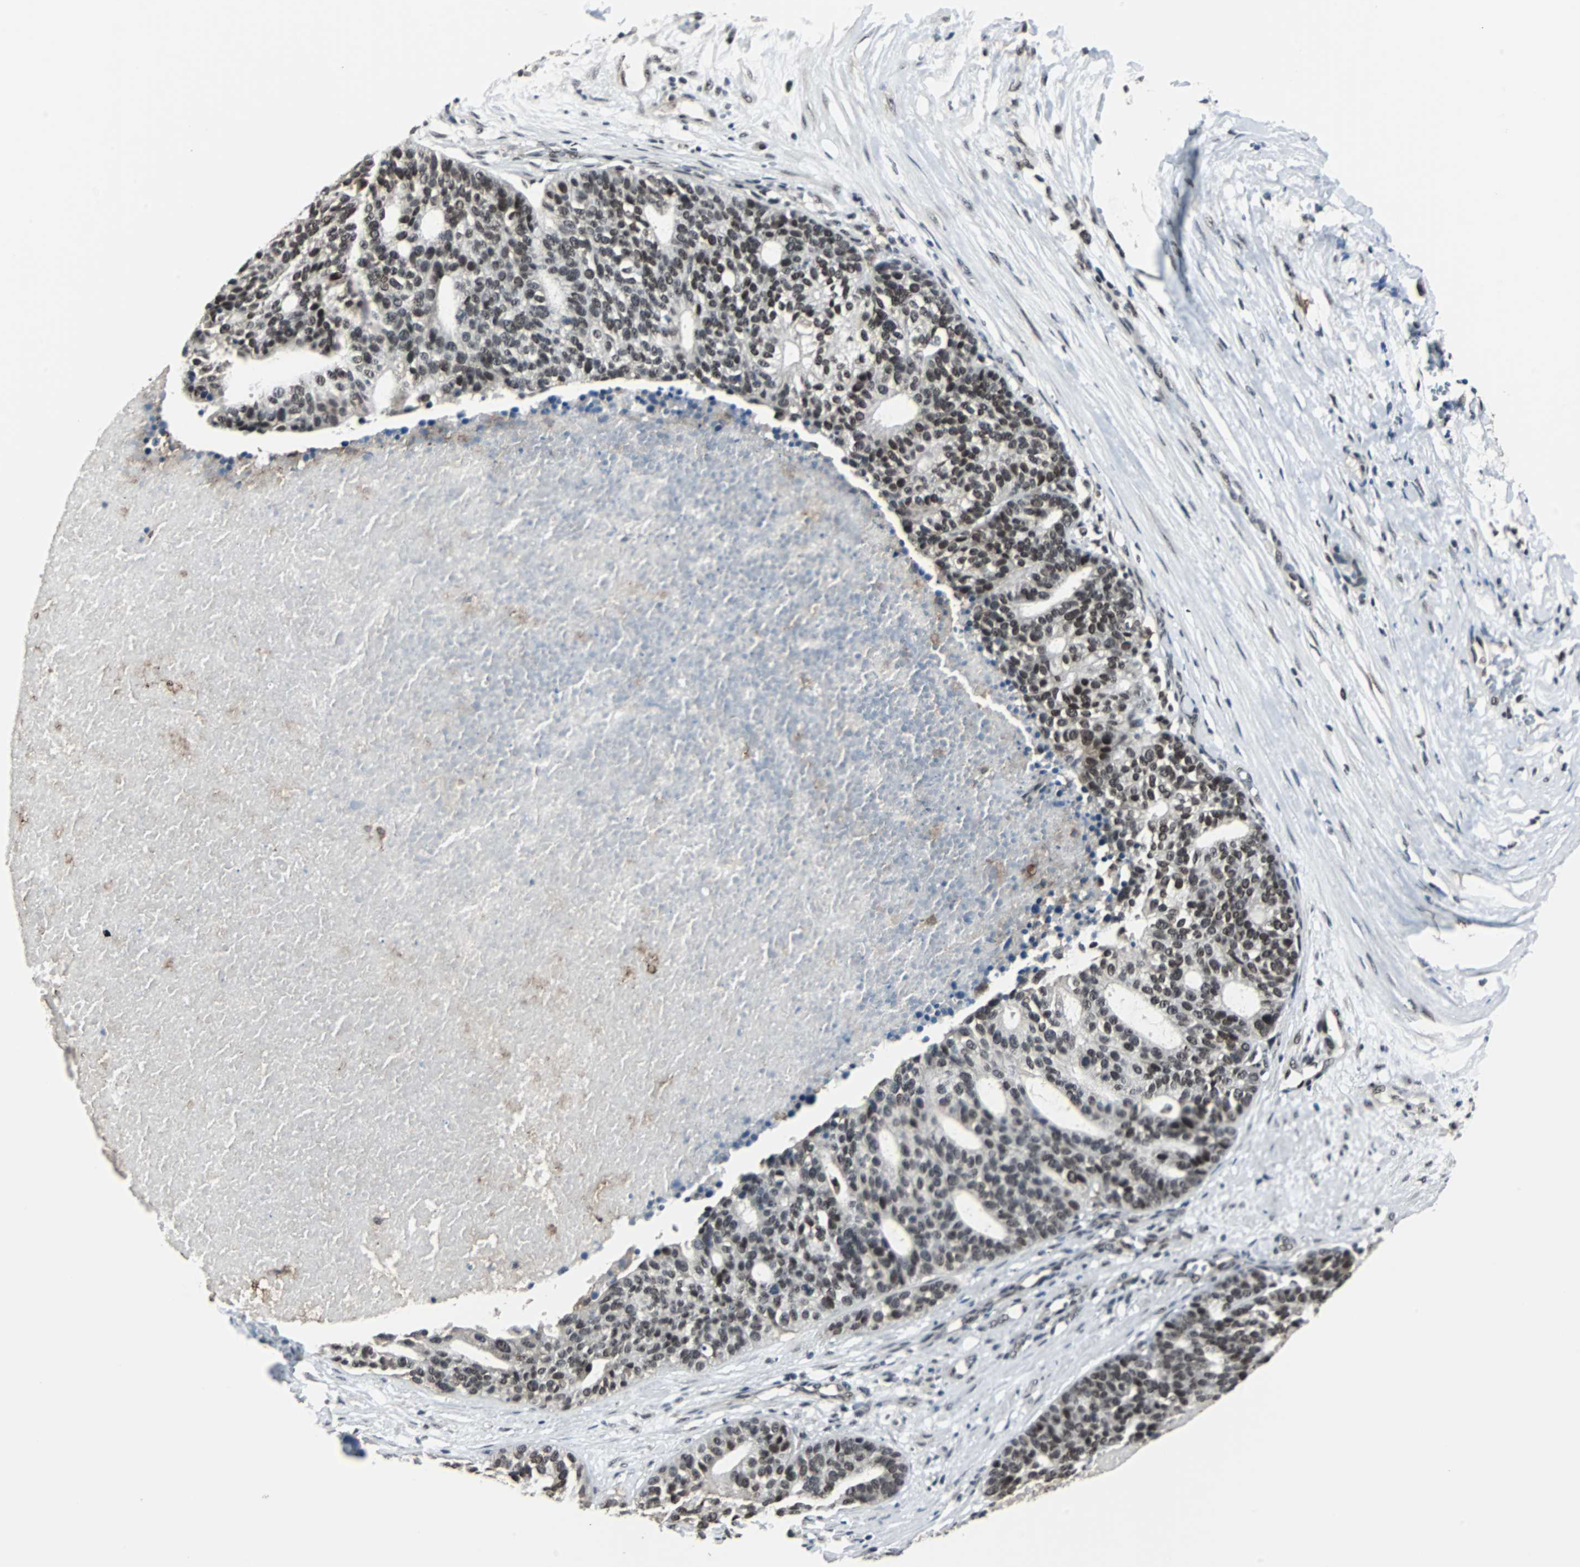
{"staining": {"intensity": "weak", "quantity": "25%-75%", "location": "nuclear"}, "tissue": "ovarian cancer", "cell_type": "Tumor cells", "image_type": "cancer", "snomed": [{"axis": "morphology", "description": "Cystadenocarcinoma, serous, NOS"}, {"axis": "topography", "description": "Ovary"}], "caption": "Immunohistochemistry of human serous cystadenocarcinoma (ovarian) shows low levels of weak nuclear staining in approximately 25%-75% of tumor cells.", "gene": "MKX", "patient": {"sex": "female", "age": 59}}